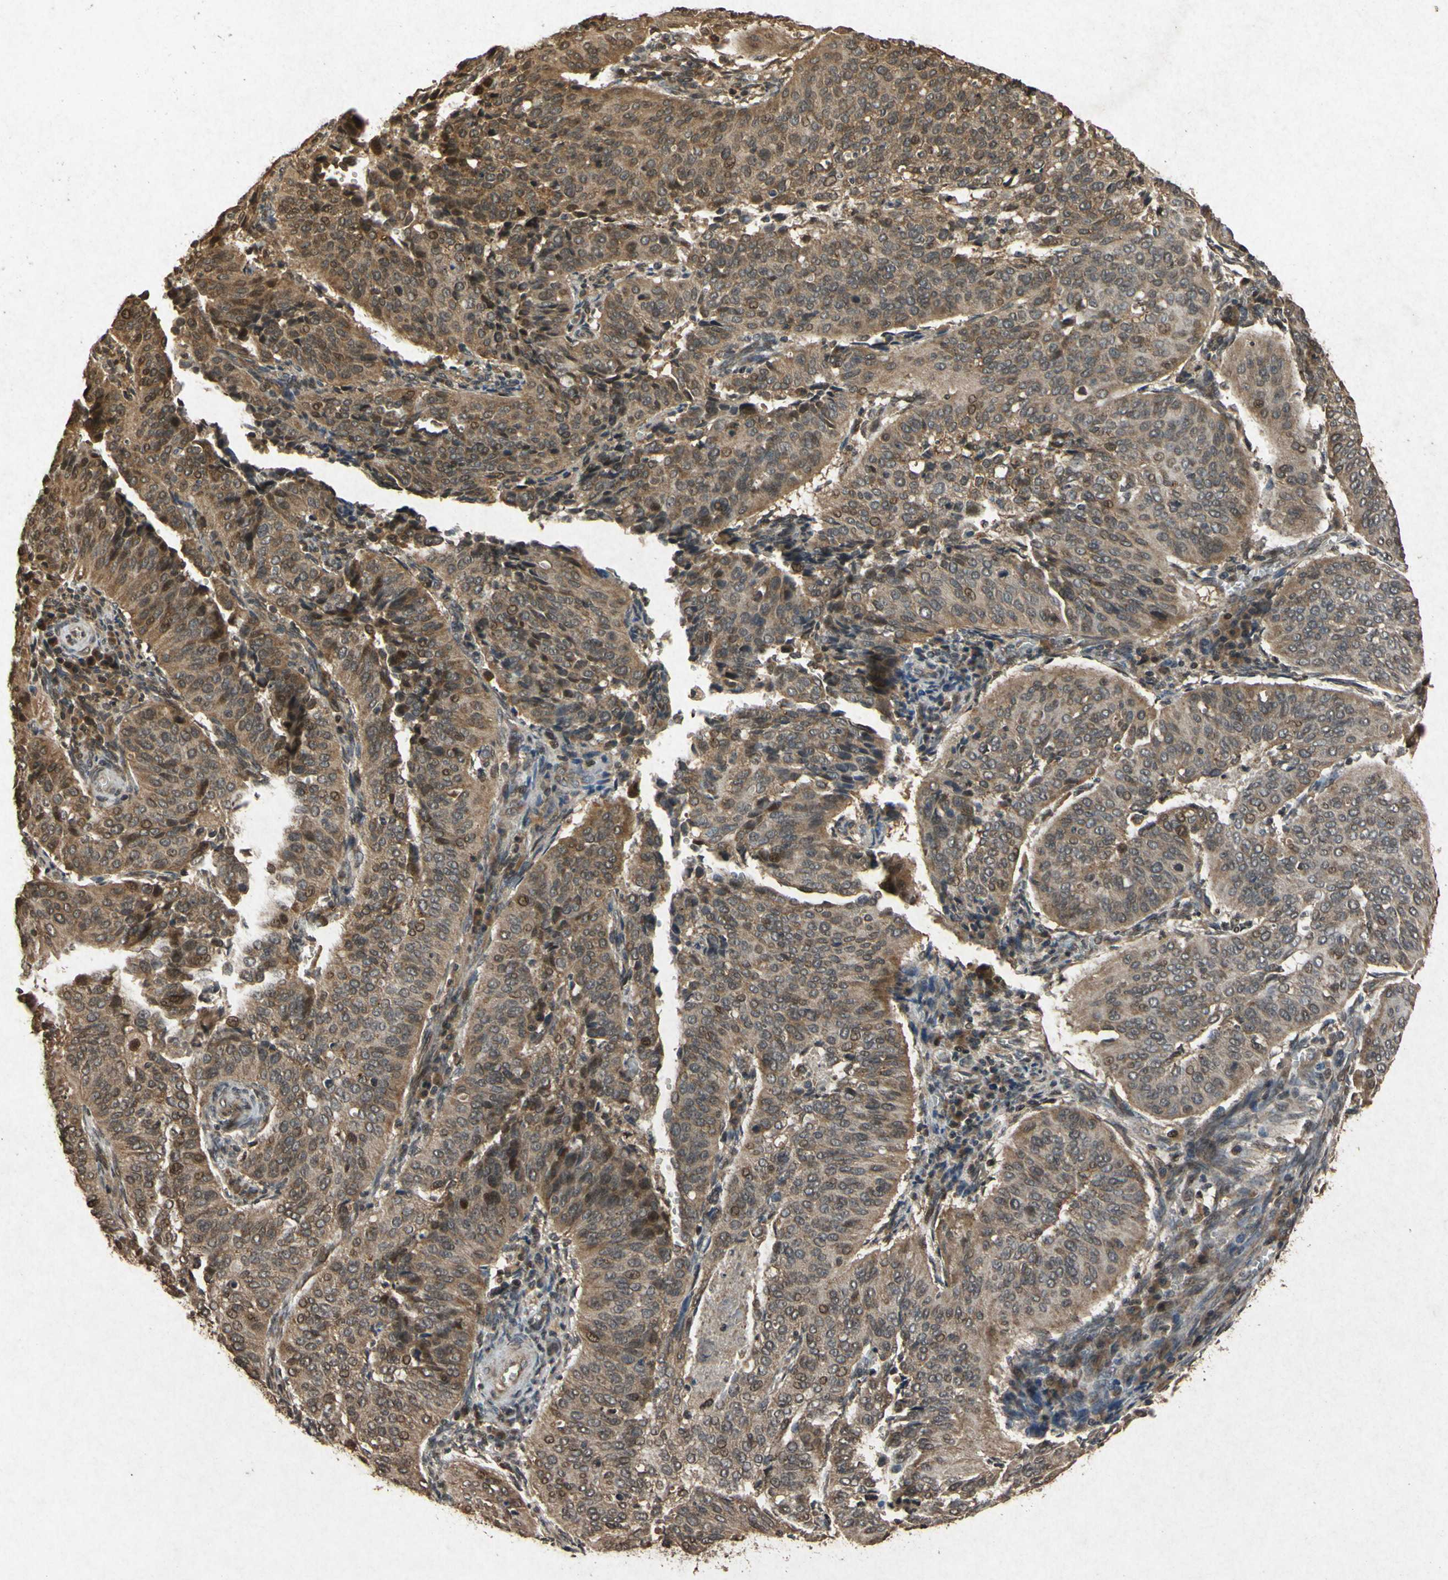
{"staining": {"intensity": "moderate", "quantity": ">75%", "location": "cytoplasmic/membranous,nuclear"}, "tissue": "cervical cancer", "cell_type": "Tumor cells", "image_type": "cancer", "snomed": [{"axis": "morphology", "description": "Normal tissue, NOS"}, {"axis": "morphology", "description": "Squamous cell carcinoma, NOS"}, {"axis": "topography", "description": "Cervix"}], "caption": "Brown immunohistochemical staining in squamous cell carcinoma (cervical) demonstrates moderate cytoplasmic/membranous and nuclear expression in about >75% of tumor cells.", "gene": "ATP6V1H", "patient": {"sex": "female", "age": 39}}